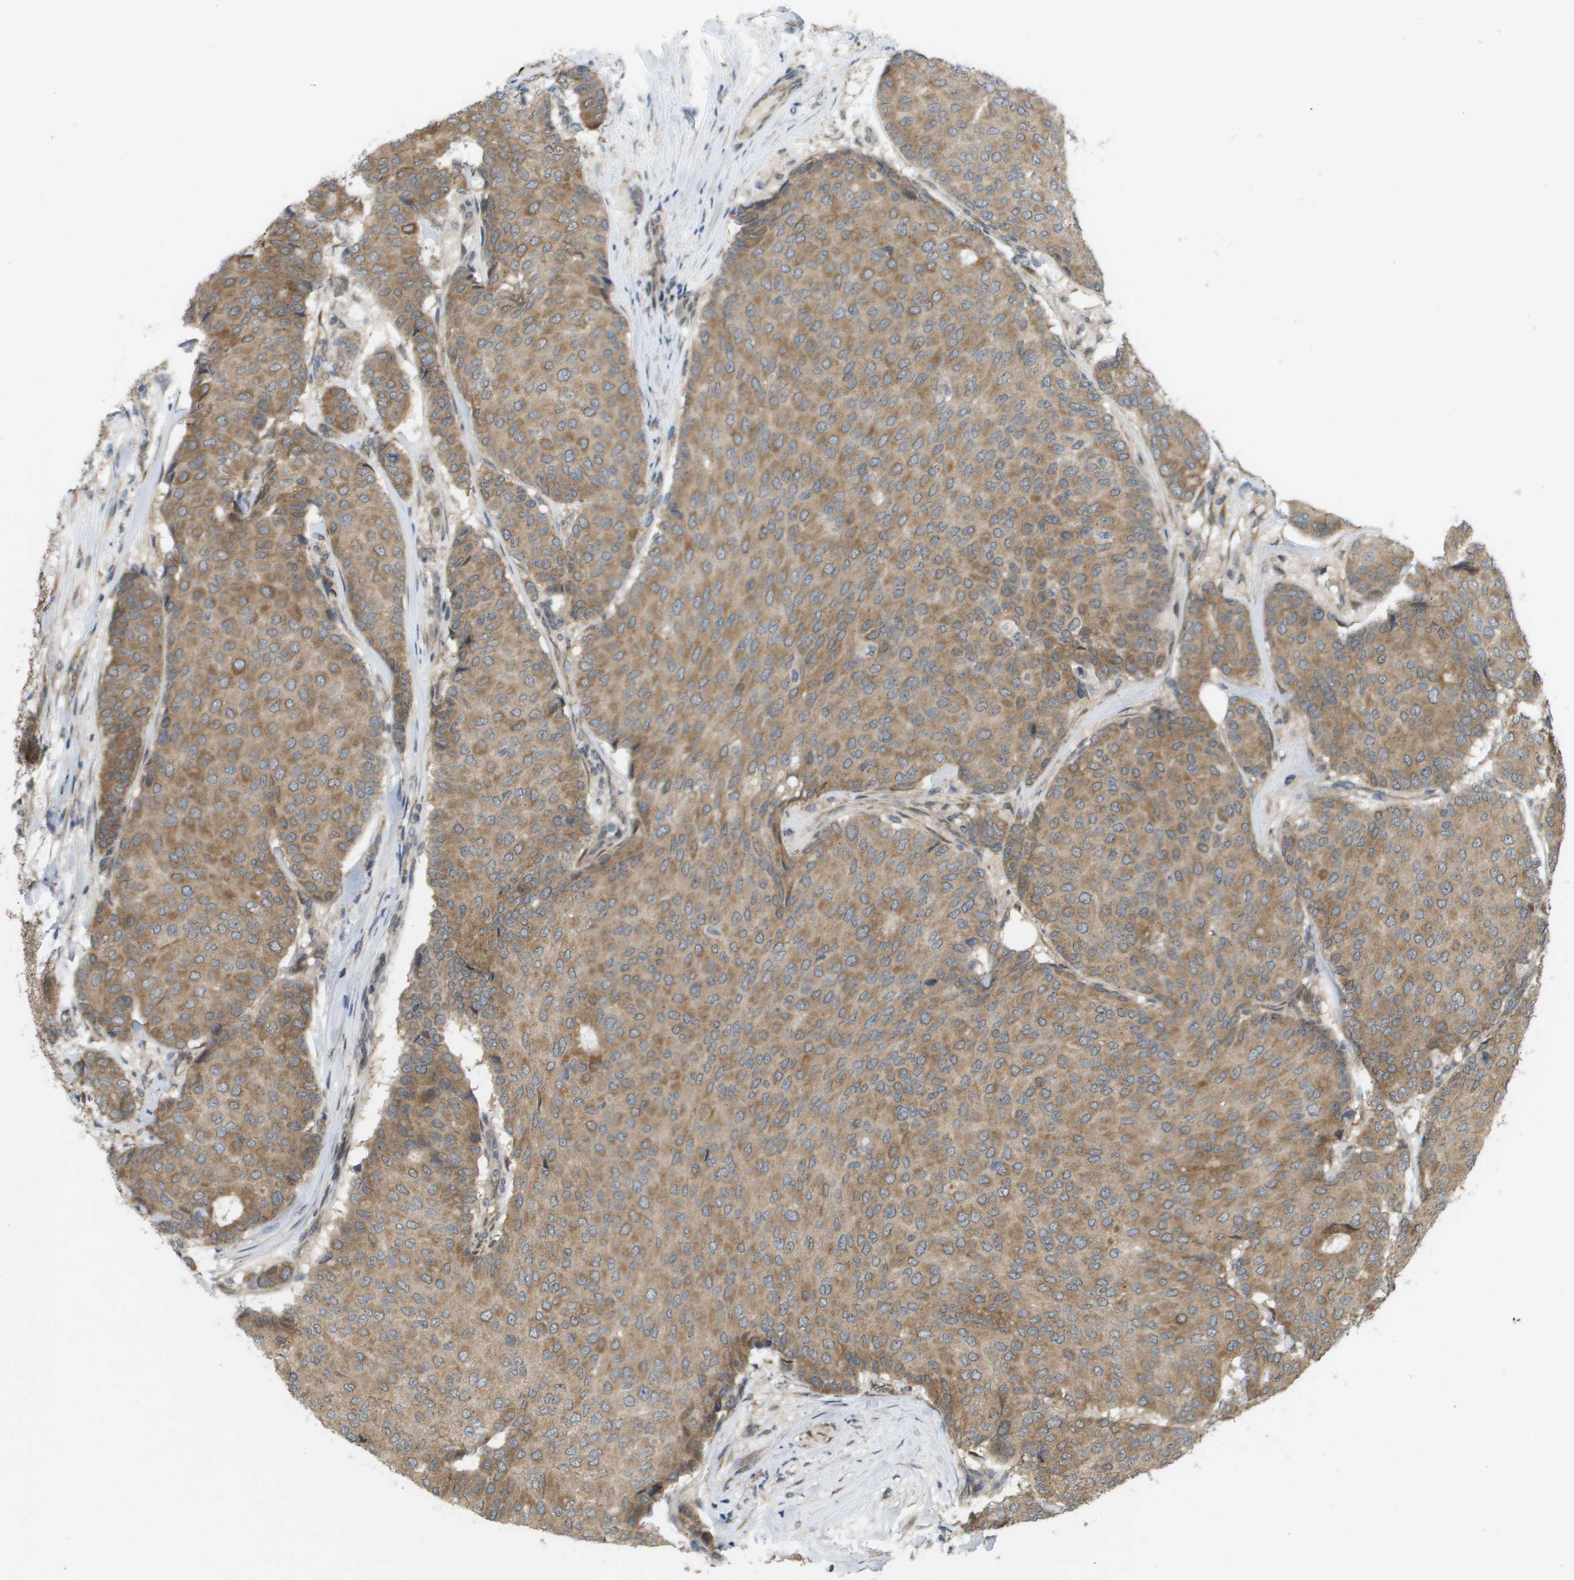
{"staining": {"intensity": "moderate", "quantity": ">75%", "location": "cytoplasmic/membranous"}, "tissue": "breast cancer", "cell_type": "Tumor cells", "image_type": "cancer", "snomed": [{"axis": "morphology", "description": "Duct carcinoma"}, {"axis": "topography", "description": "Breast"}], "caption": "Human breast cancer (intraductal carcinoma) stained for a protein (brown) exhibits moderate cytoplasmic/membranous positive expression in approximately >75% of tumor cells.", "gene": "IFNLR1", "patient": {"sex": "female", "age": 75}}